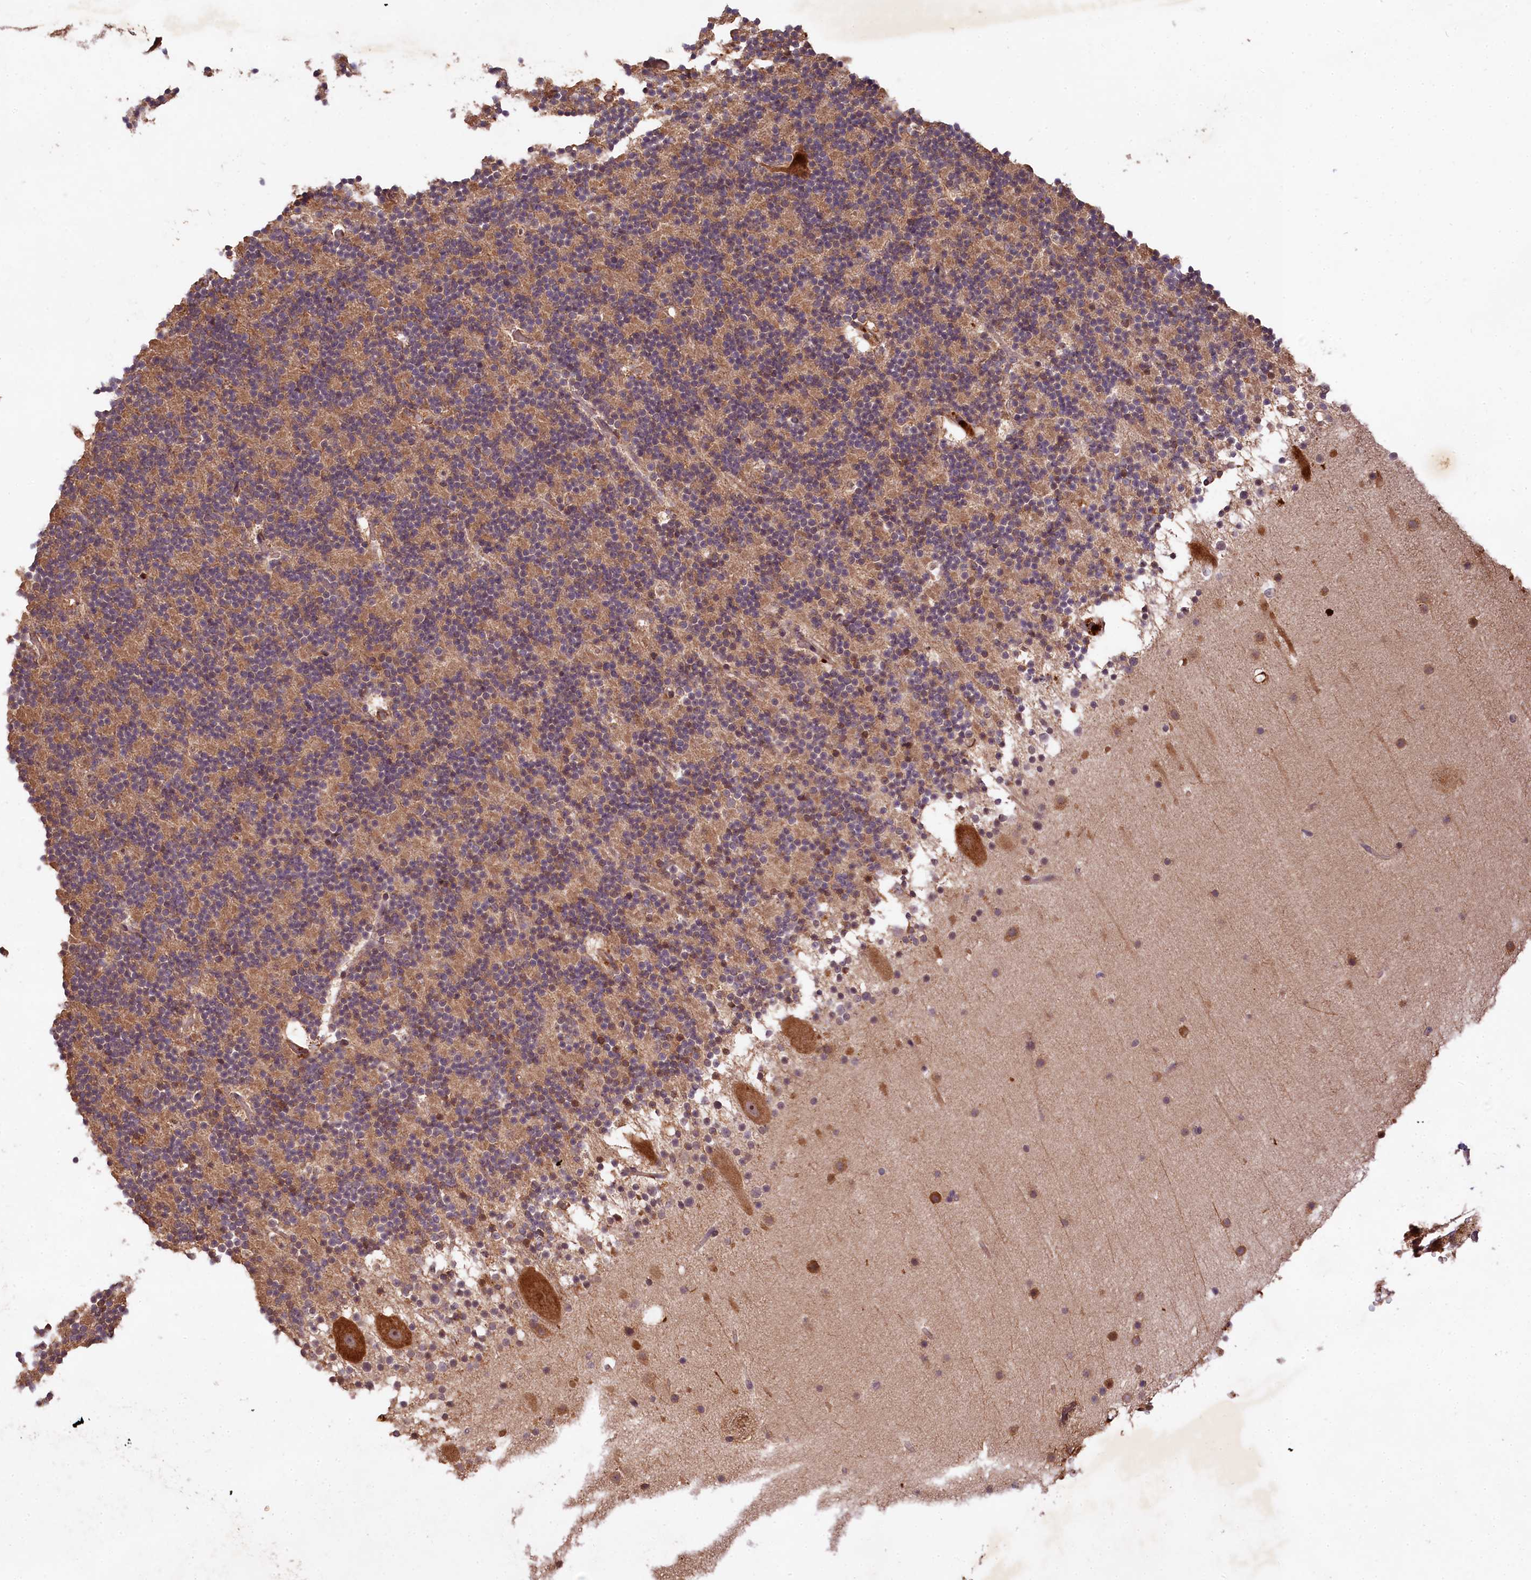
{"staining": {"intensity": "moderate", "quantity": "25%-75%", "location": "cytoplasmic/membranous"}, "tissue": "cerebellum", "cell_type": "Cells in granular layer", "image_type": "normal", "snomed": [{"axis": "morphology", "description": "Normal tissue, NOS"}, {"axis": "topography", "description": "Cerebellum"}], "caption": "The image demonstrates staining of normal cerebellum, revealing moderate cytoplasmic/membranous protein expression (brown color) within cells in granular layer. (IHC, brightfield microscopy, high magnification).", "gene": "MCF2L2", "patient": {"sex": "male", "age": 57}}